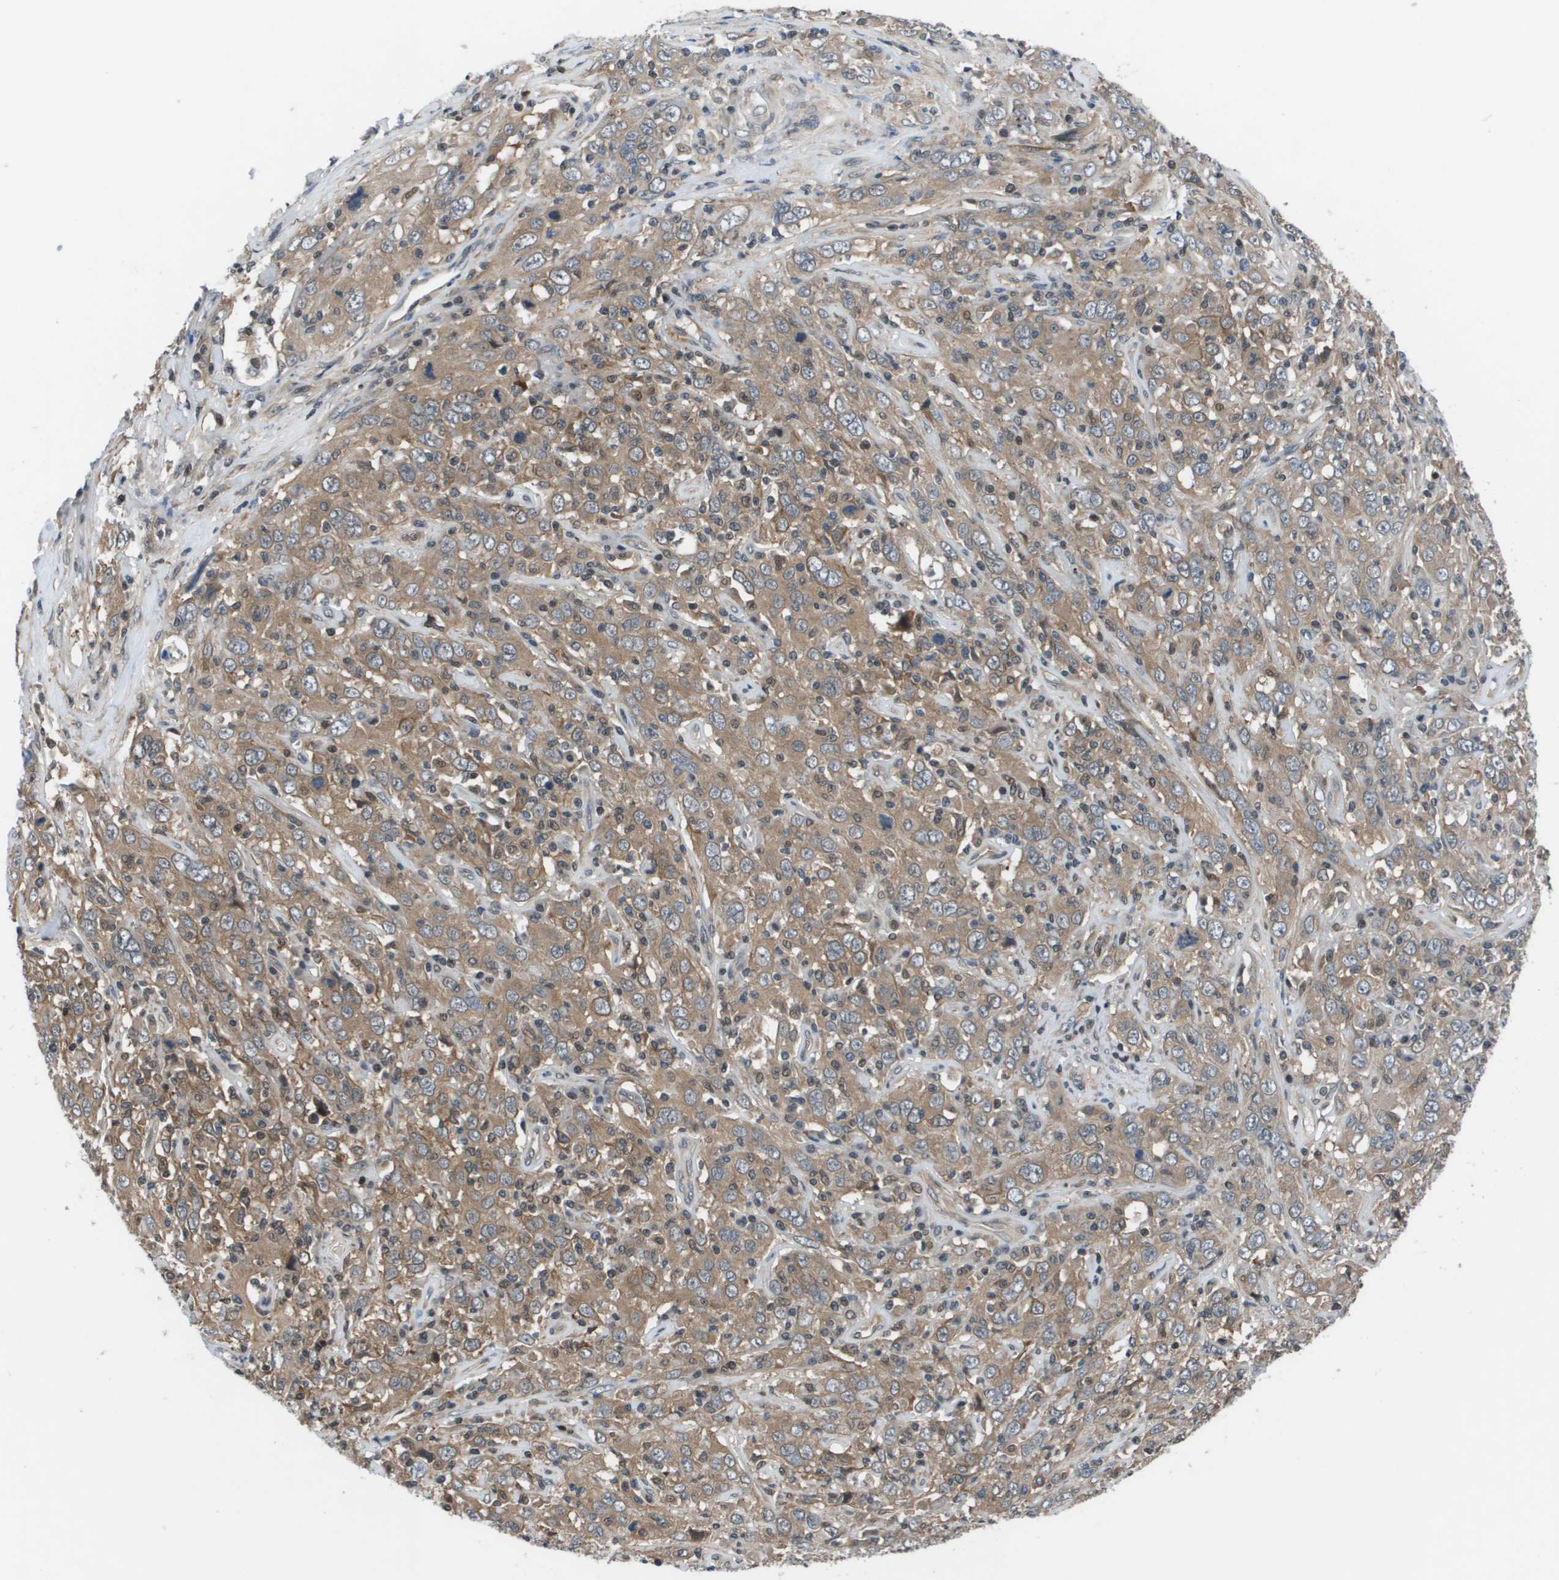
{"staining": {"intensity": "moderate", "quantity": ">75%", "location": "cytoplasmic/membranous"}, "tissue": "cervical cancer", "cell_type": "Tumor cells", "image_type": "cancer", "snomed": [{"axis": "morphology", "description": "Squamous cell carcinoma, NOS"}, {"axis": "topography", "description": "Cervix"}], "caption": "This is an image of IHC staining of cervical cancer, which shows moderate positivity in the cytoplasmic/membranous of tumor cells.", "gene": "ENPP5", "patient": {"sex": "female", "age": 46}}